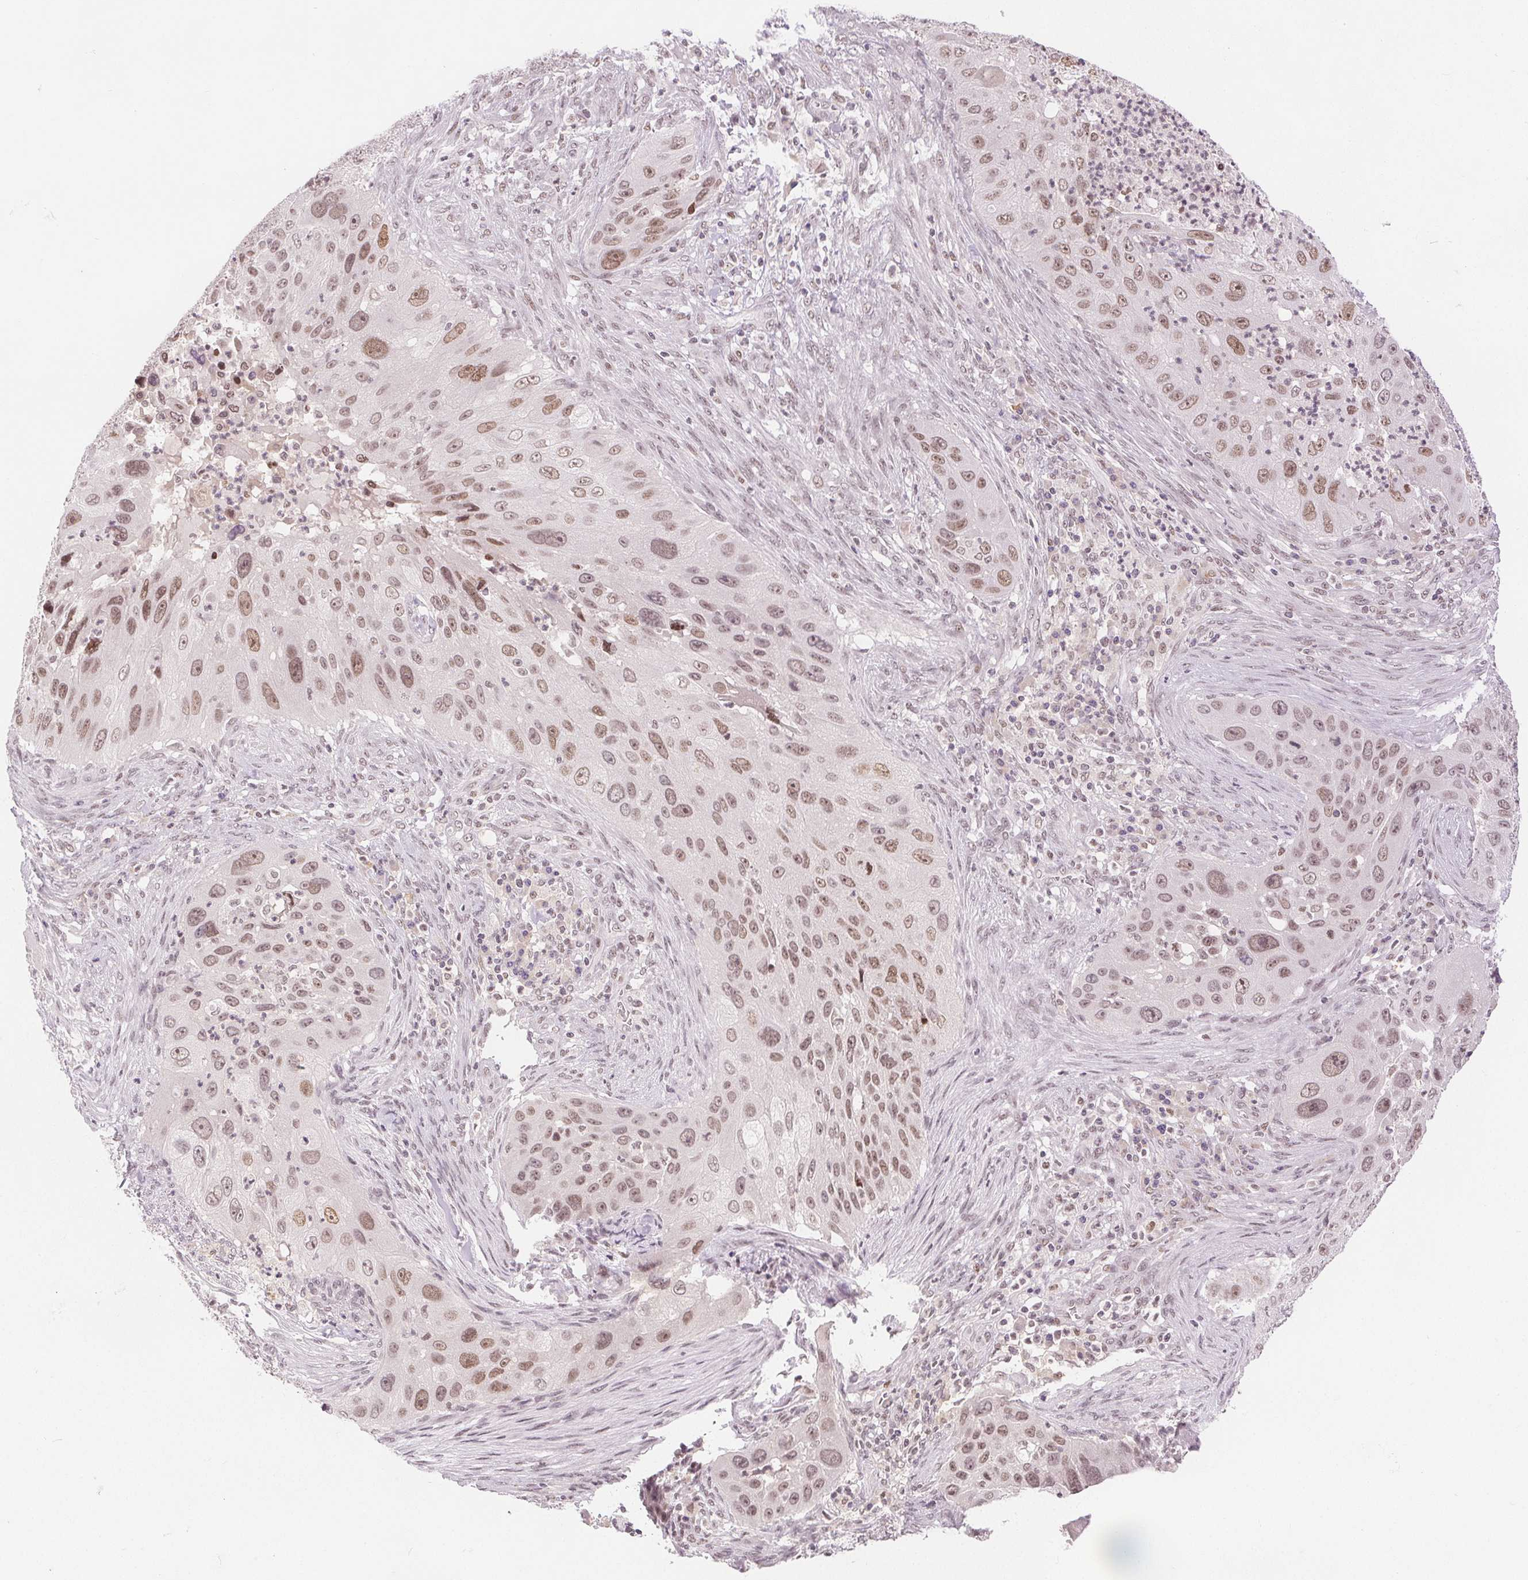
{"staining": {"intensity": "moderate", "quantity": ">75%", "location": "nuclear"}, "tissue": "lung cancer", "cell_type": "Tumor cells", "image_type": "cancer", "snomed": [{"axis": "morphology", "description": "Squamous cell carcinoma, NOS"}, {"axis": "topography", "description": "Lung"}], "caption": "Immunohistochemistry (IHC) (DAB) staining of lung squamous cell carcinoma shows moderate nuclear protein expression in approximately >75% of tumor cells. (Brightfield microscopy of DAB IHC at high magnification).", "gene": "DEK", "patient": {"sex": "male", "age": 63}}